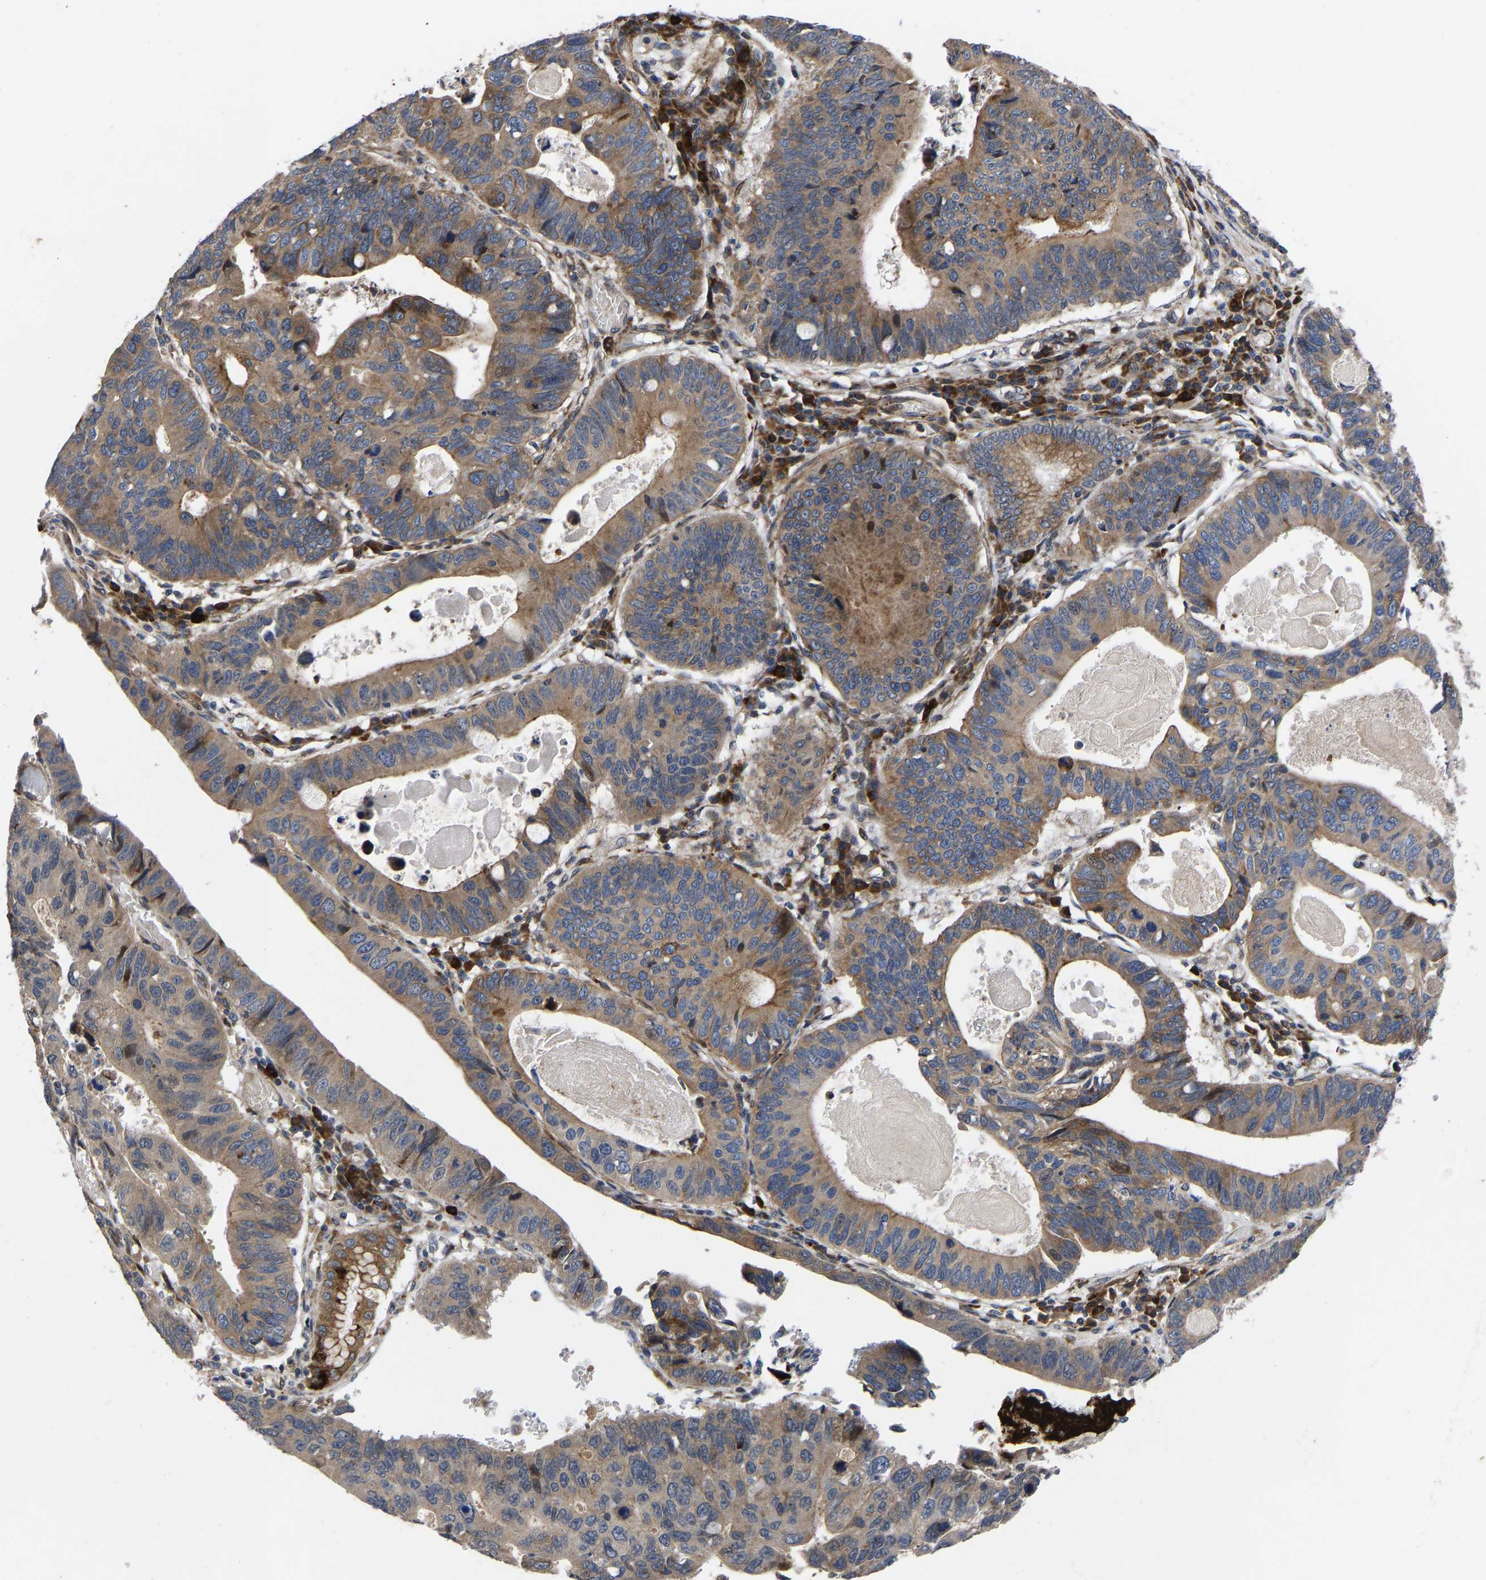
{"staining": {"intensity": "moderate", "quantity": ">75%", "location": "cytoplasmic/membranous"}, "tissue": "stomach cancer", "cell_type": "Tumor cells", "image_type": "cancer", "snomed": [{"axis": "morphology", "description": "Adenocarcinoma, NOS"}, {"axis": "topography", "description": "Stomach"}], "caption": "The micrograph exhibits a brown stain indicating the presence of a protein in the cytoplasmic/membranous of tumor cells in stomach cancer. Nuclei are stained in blue.", "gene": "TMEM38B", "patient": {"sex": "male", "age": 59}}